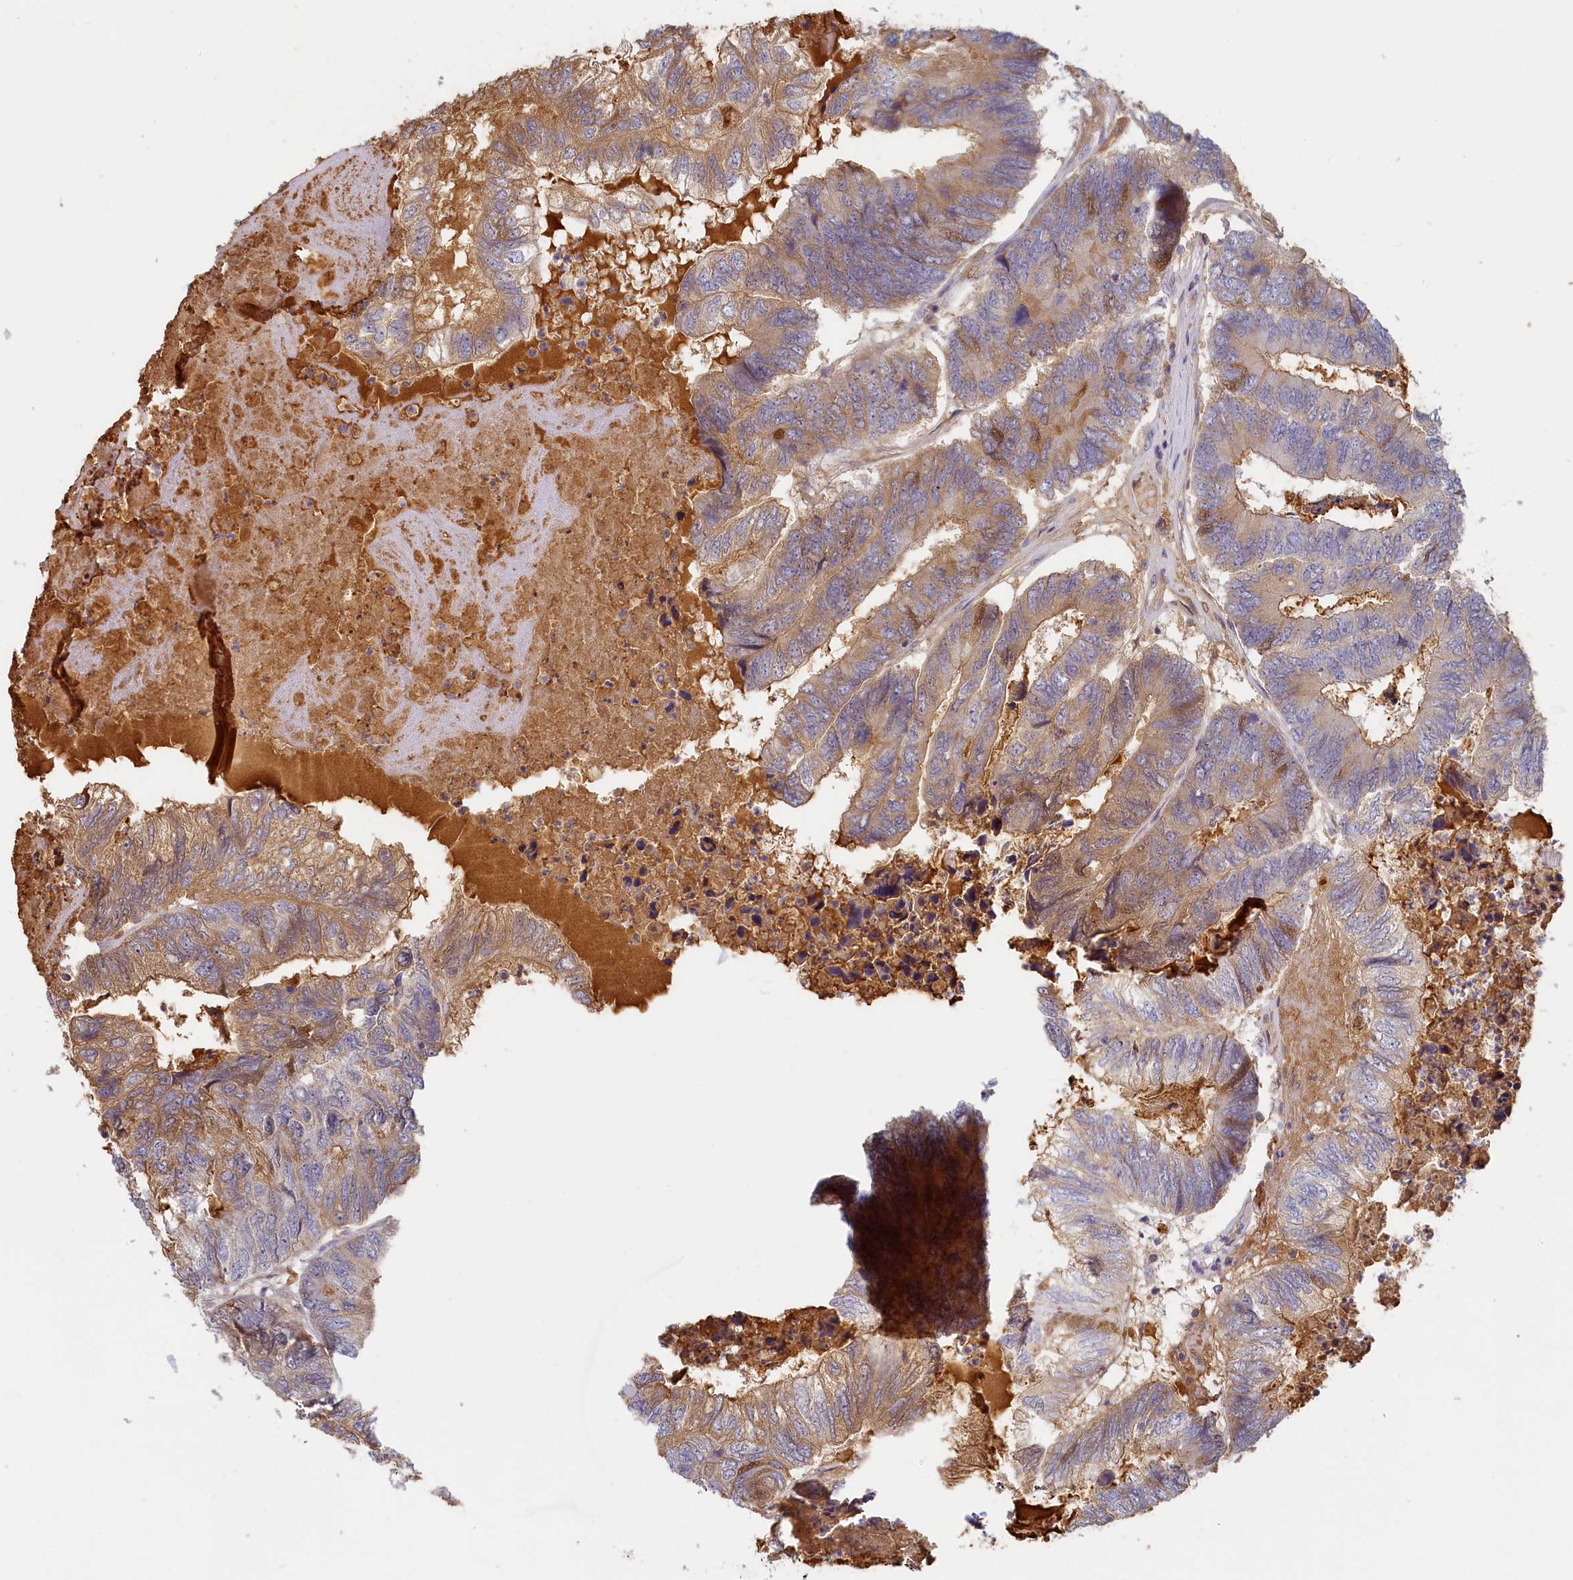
{"staining": {"intensity": "weak", "quantity": "25%-75%", "location": "cytoplasmic/membranous"}, "tissue": "colorectal cancer", "cell_type": "Tumor cells", "image_type": "cancer", "snomed": [{"axis": "morphology", "description": "Adenocarcinoma, NOS"}, {"axis": "topography", "description": "Colon"}], "caption": "Immunohistochemistry photomicrograph of human adenocarcinoma (colorectal) stained for a protein (brown), which reveals low levels of weak cytoplasmic/membranous expression in approximately 25%-75% of tumor cells.", "gene": "STX16", "patient": {"sex": "female", "age": 67}}